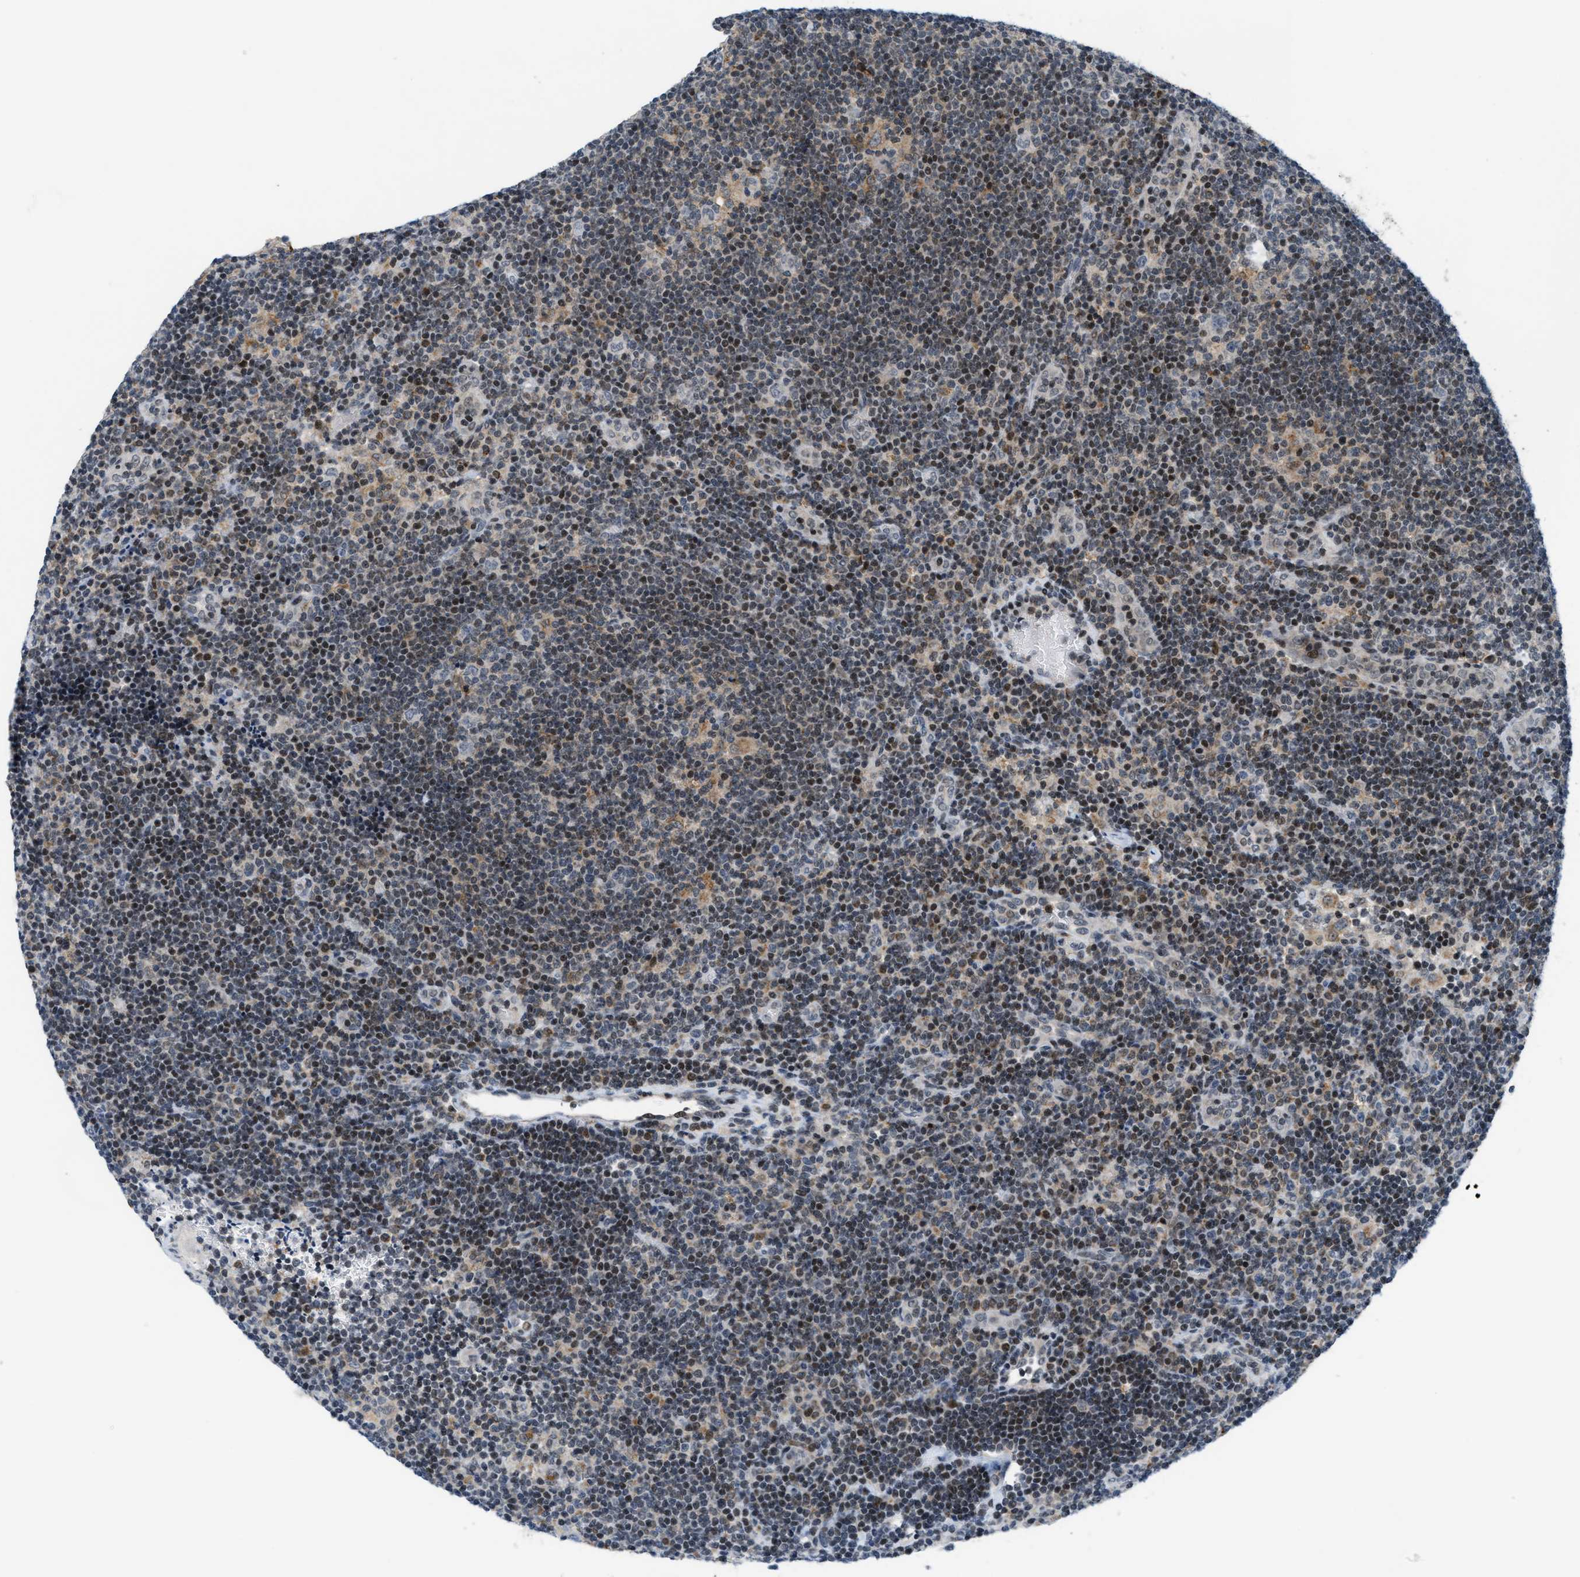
{"staining": {"intensity": "weak", "quantity": "25%-75%", "location": "cytoplasmic/membranous"}, "tissue": "lymphoma", "cell_type": "Tumor cells", "image_type": "cancer", "snomed": [{"axis": "morphology", "description": "Hodgkin's disease, NOS"}, {"axis": "topography", "description": "Lymph node"}], "caption": "This histopathology image reveals immunohistochemistry (IHC) staining of Hodgkin's disease, with low weak cytoplasmic/membranous positivity in about 25%-75% of tumor cells.", "gene": "ING1", "patient": {"sex": "female", "age": 57}}